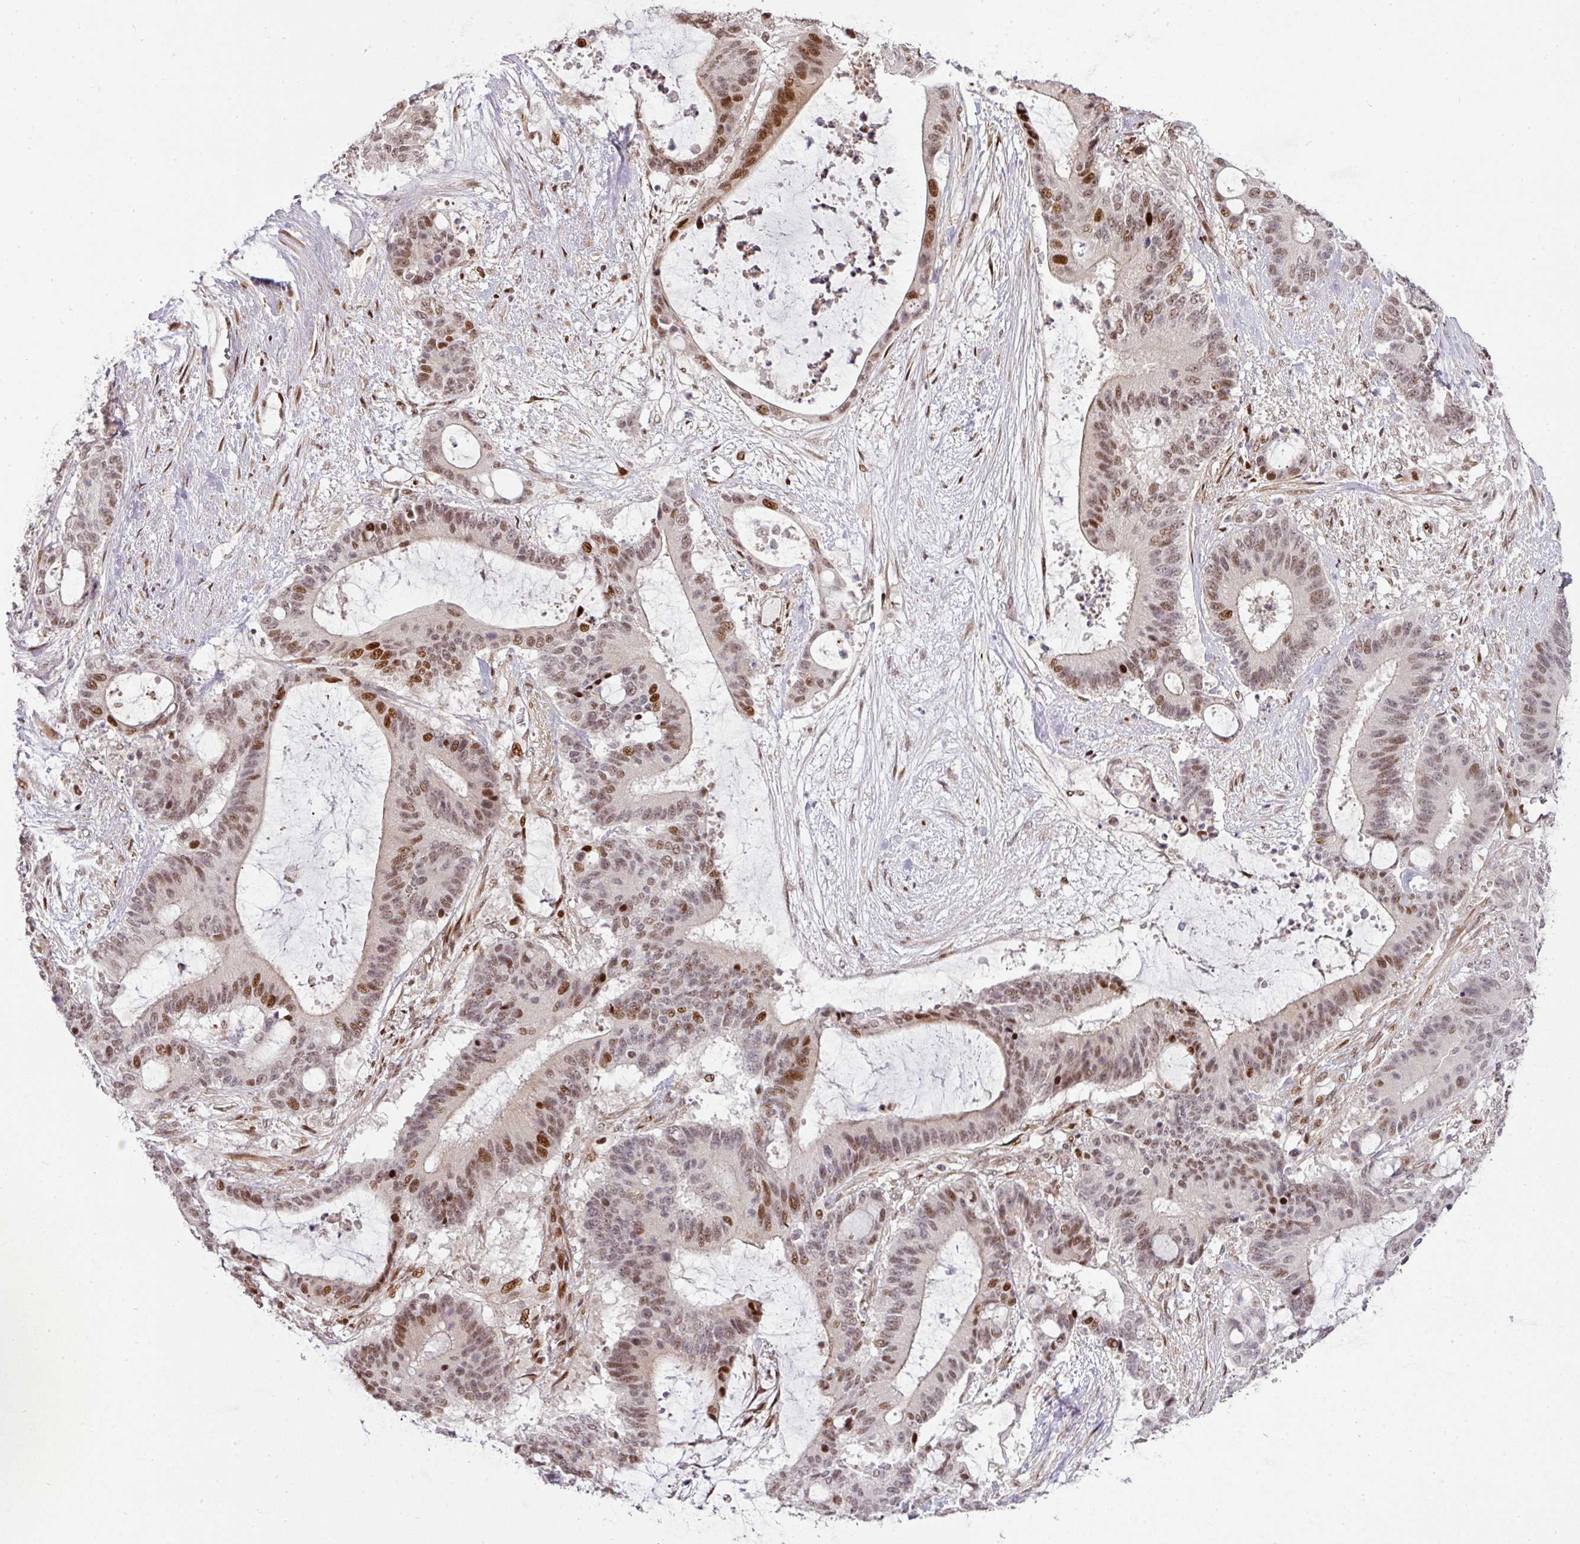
{"staining": {"intensity": "moderate", "quantity": ">75%", "location": "nuclear"}, "tissue": "liver cancer", "cell_type": "Tumor cells", "image_type": "cancer", "snomed": [{"axis": "morphology", "description": "Normal tissue, NOS"}, {"axis": "morphology", "description": "Cholangiocarcinoma"}, {"axis": "topography", "description": "Liver"}, {"axis": "topography", "description": "Peripheral nerve tissue"}], "caption": "The histopathology image reveals staining of liver cancer, revealing moderate nuclear protein staining (brown color) within tumor cells. Immunohistochemistry (ihc) stains the protein of interest in brown and the nuclei are stained blue.", "gene": "MYSM1", "patient": {"sex": "female", "age": 73}}